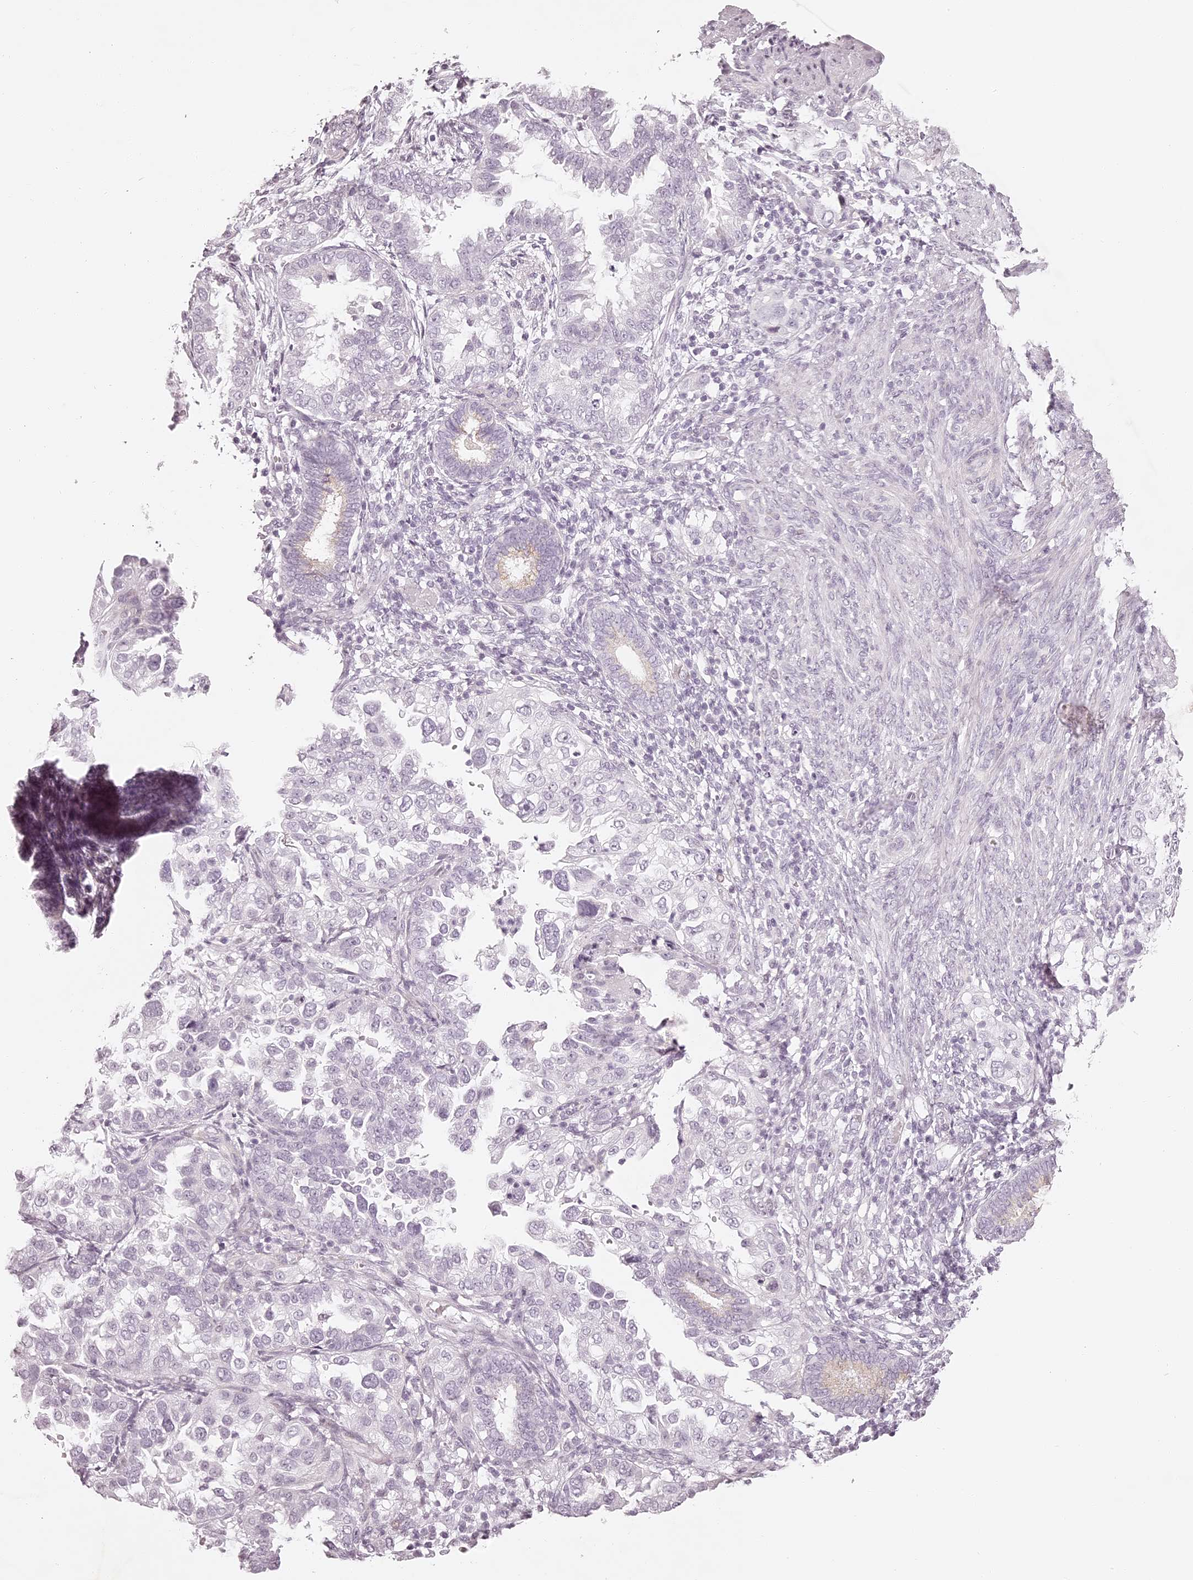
{"staining": {"intensity": "negative", "quantity": "none", "location": "none"}, "tissue": "endometrial cancer", "cell_type": "Tumor cells", "image_type": "cancer", "snomed": [{"axis": "morphology", "description": "Adenocarcinoma, NOS"}, {"axis": "topography", "description": "Endometrium"}], "caption": "DAB (3,3'-diaminobenzidine) immunohistochemical staining of human adenocarcinoma (endometrial) demonstrates no significant positivity in tumor cells.", "gene": "ELAPOR1", "patient": {"sex": "female", "age": 85}}